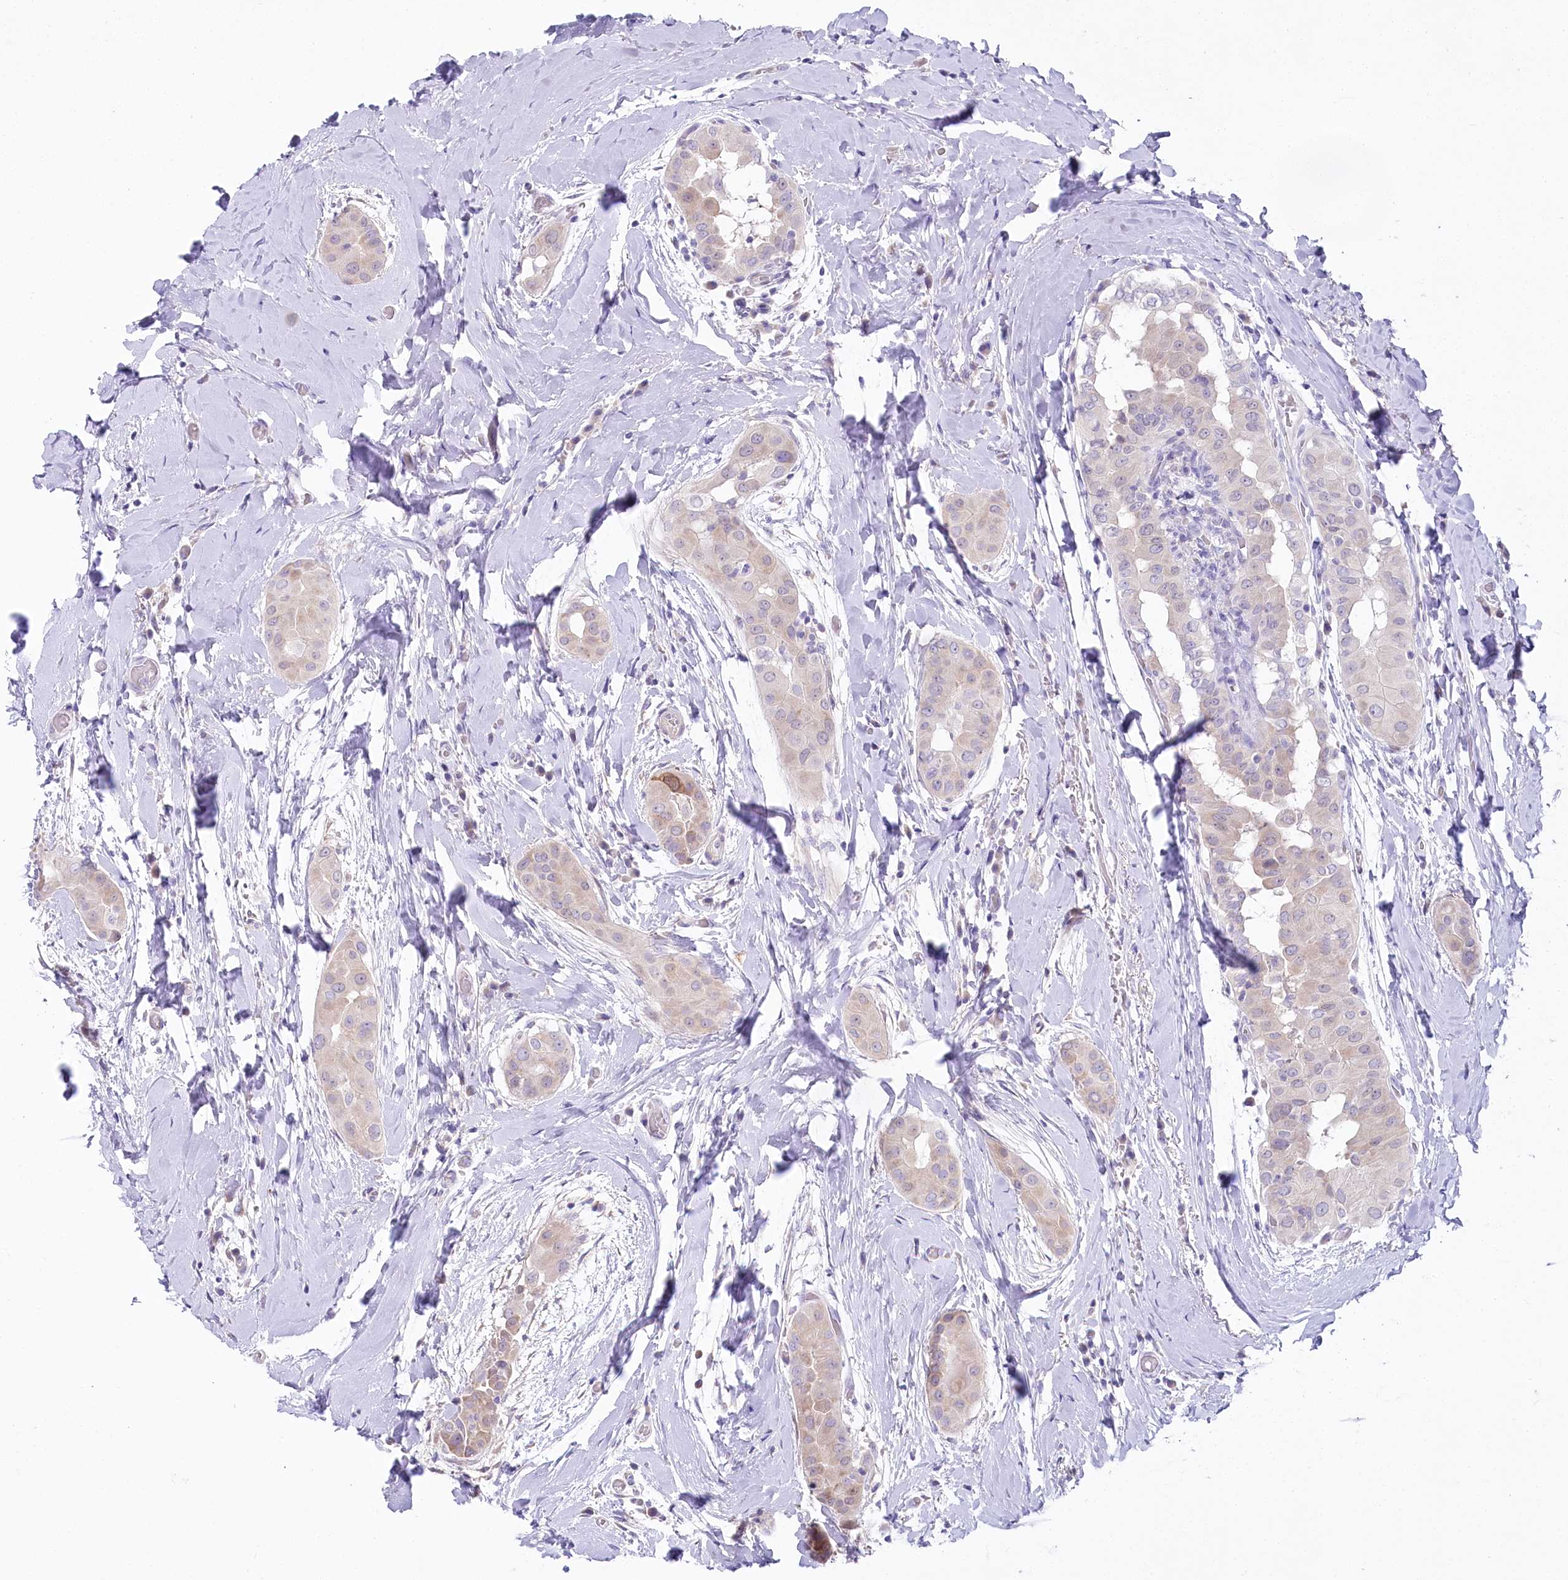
{"staining": {"intensity": "weak", "quantity": "25%-75%", "location": "cytoplasmic/membranous"}, "tissue": "thyroid cancer", "cell_type": "Tumor cells", "image_type": "cancer", "snomed": [{"axis": "morphology", "description": "Papillary adenocarcinoma, NOS"}, {"axis": "topography", "description": "Thyroid gland"}], "caption": "Immunohistochemistry (IHC) micrograph of neoplastic tissue: thyroid cancer (papillary adenocarcinoma) stained using immunohistochemistry (IHC) shows low levels of weak protein expression localized specifically in the cytoplasmic/membranous of tumor cells, appearing as a cytoplasmic/membranous brown color.", "gene": "MYOZ1", "patient": {"sex": "male", "age": 33}}